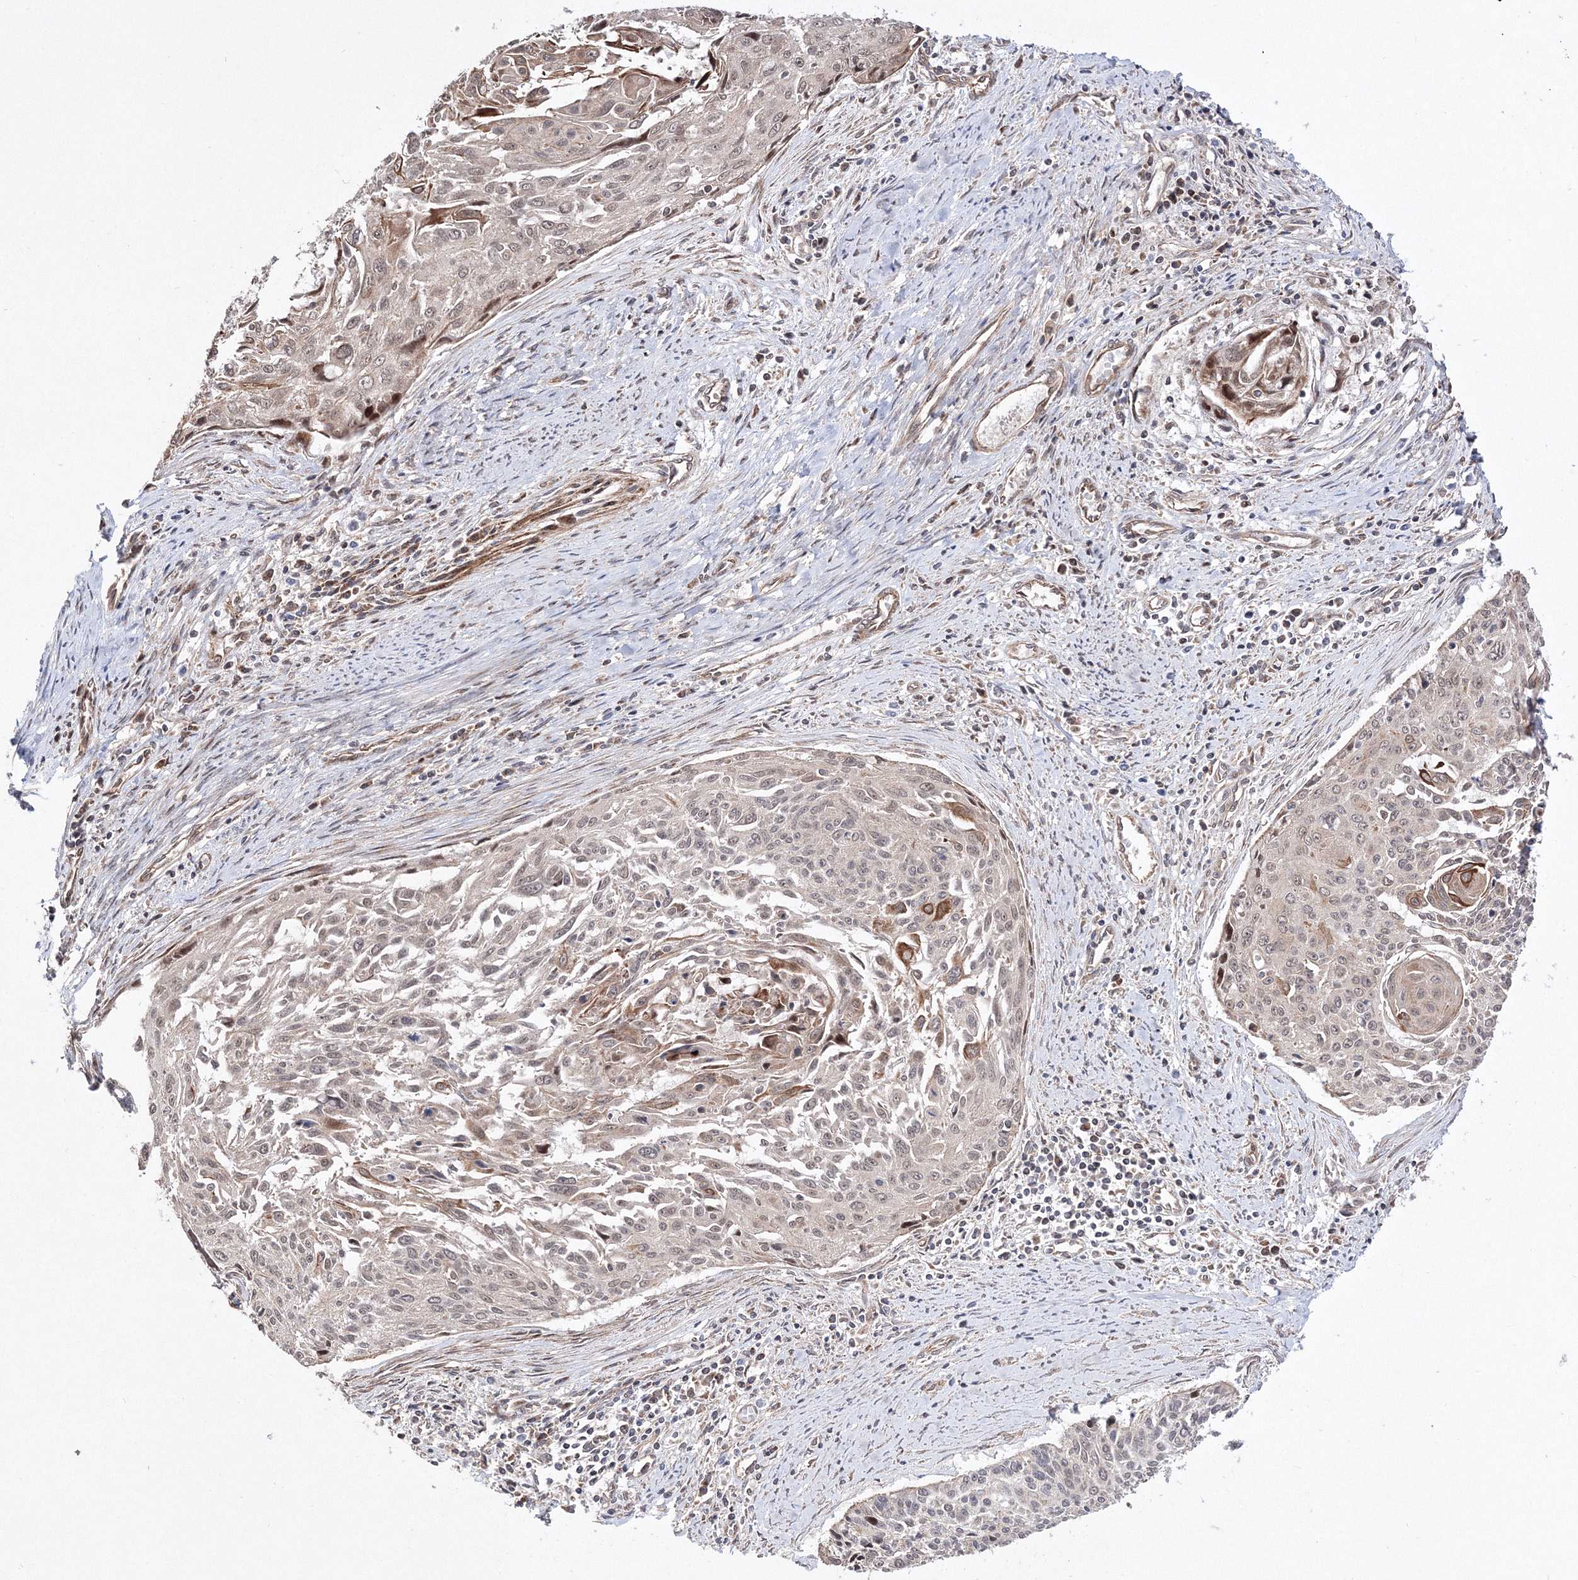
{"staining": {"intensity": "moderate", "quantity": "<25%", "location": "cytoplasmic/membranous"}, "tissue": "cervical cancer", "cell_type": "Tumor cells", "image_type": "cancer", "snomed": [{"axis": "morphology", "description": "Squamous cell carcinoma, NOS"}, {"axis": "topography", "description": "Cervix"}], "caption": "Brown immunohistochemical staining in human cervical cancer reveals moderate cytoplasmic/membranous expression in approximately <25% of tumor cells. Nuclei are stained in blue.", "gene": "DALRD3", "patient": {"sex": "female", "age": 55}}